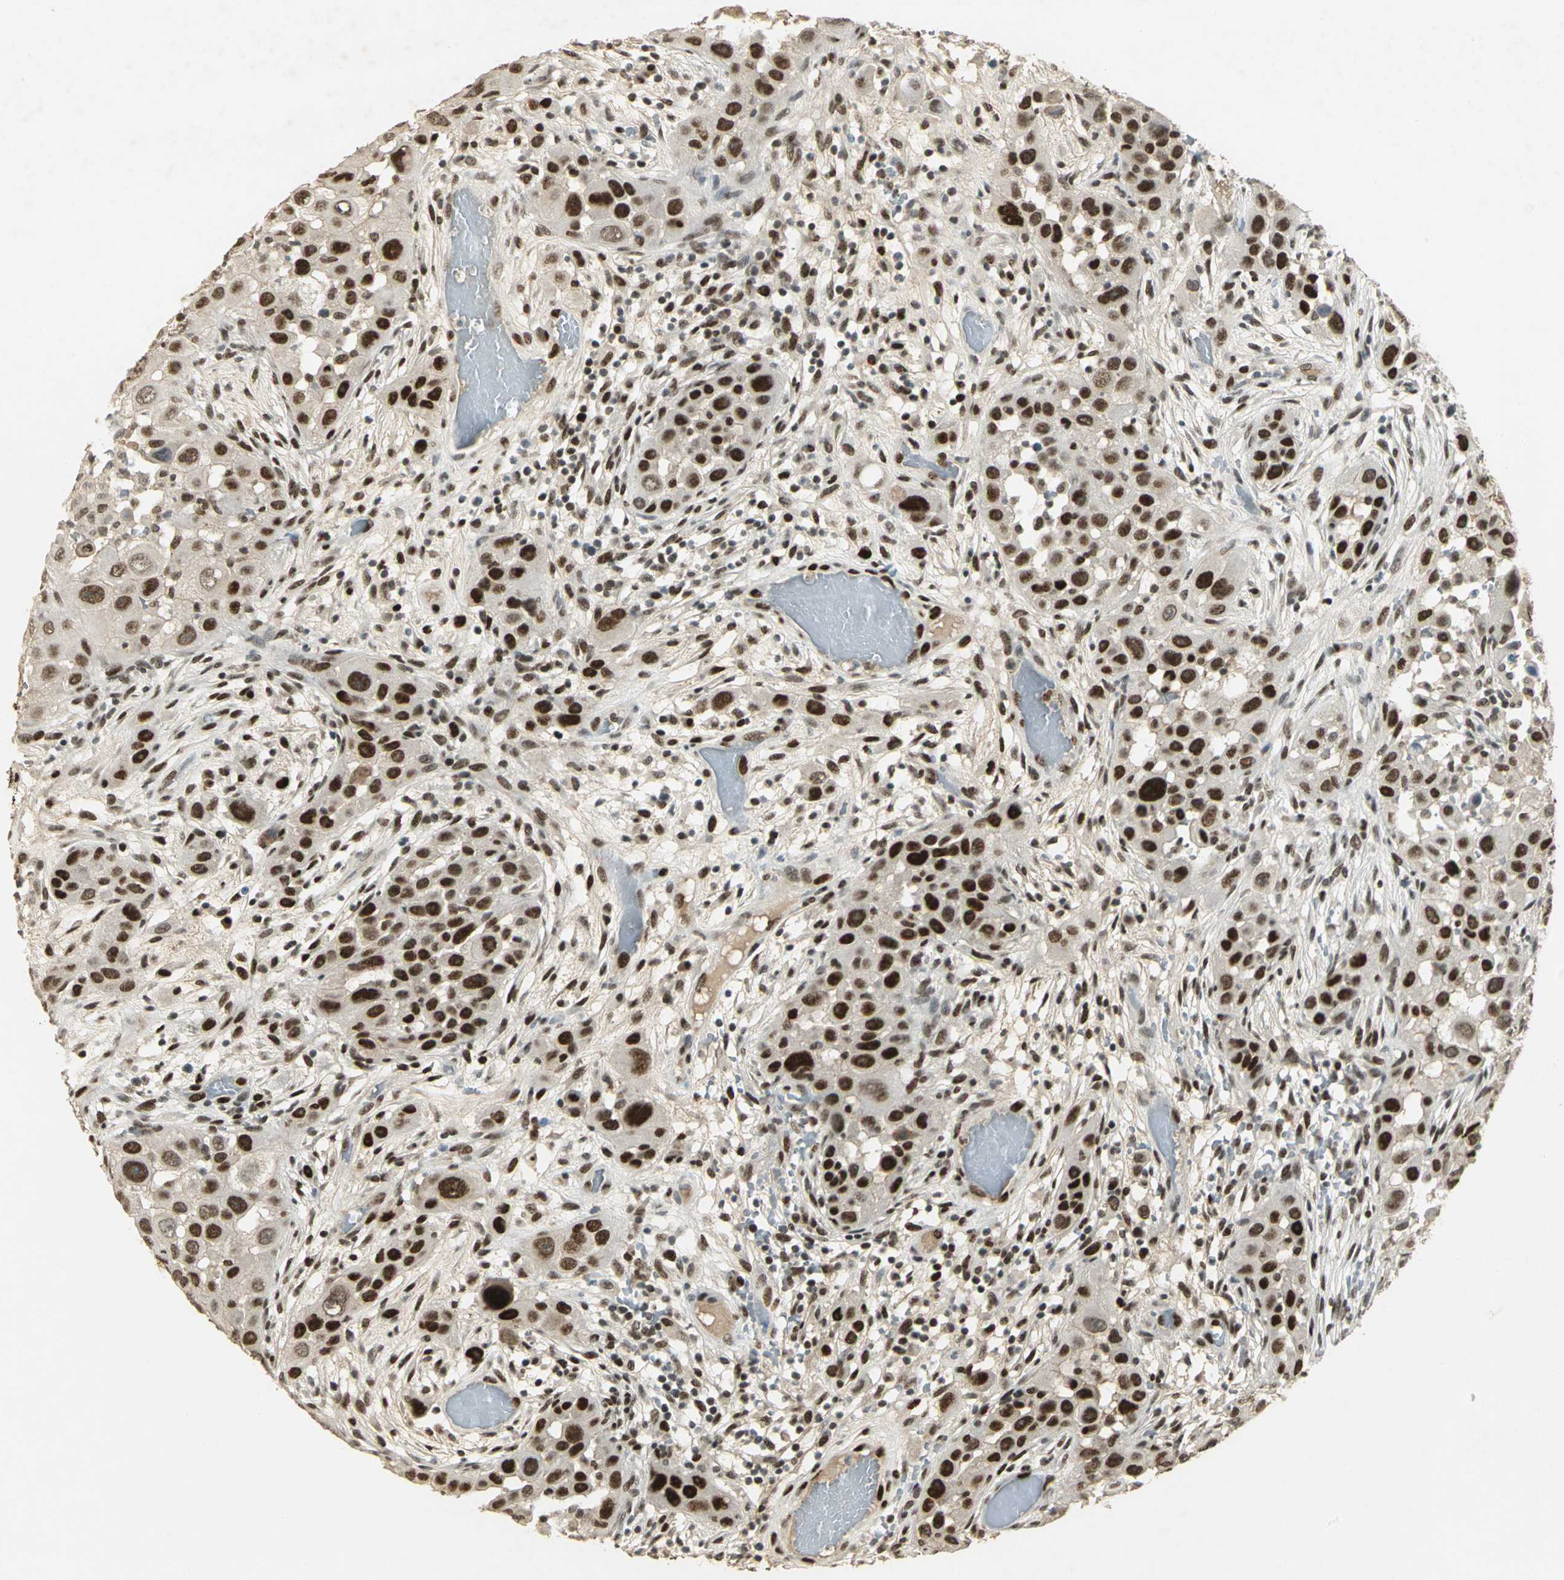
{"staining": {"intensity": "strong", "quantity": ">75%", "location": "nuclear"}, "tissue": "head and neck cancer", "cell_type": "Tumor cells", "image_type": "cancer", "snomed": [{"axis": "morphology", "description": "Carcinoma, NOS"}, {"axis": "topography", "description": "Head-Neck"}], "caption": "Protein staining shows strong nuclear staining in approximately >75% of tumor cells in head and neck carcinoma.", "gene": "AK6", "patient": {"sex": "male", "age": 87}}